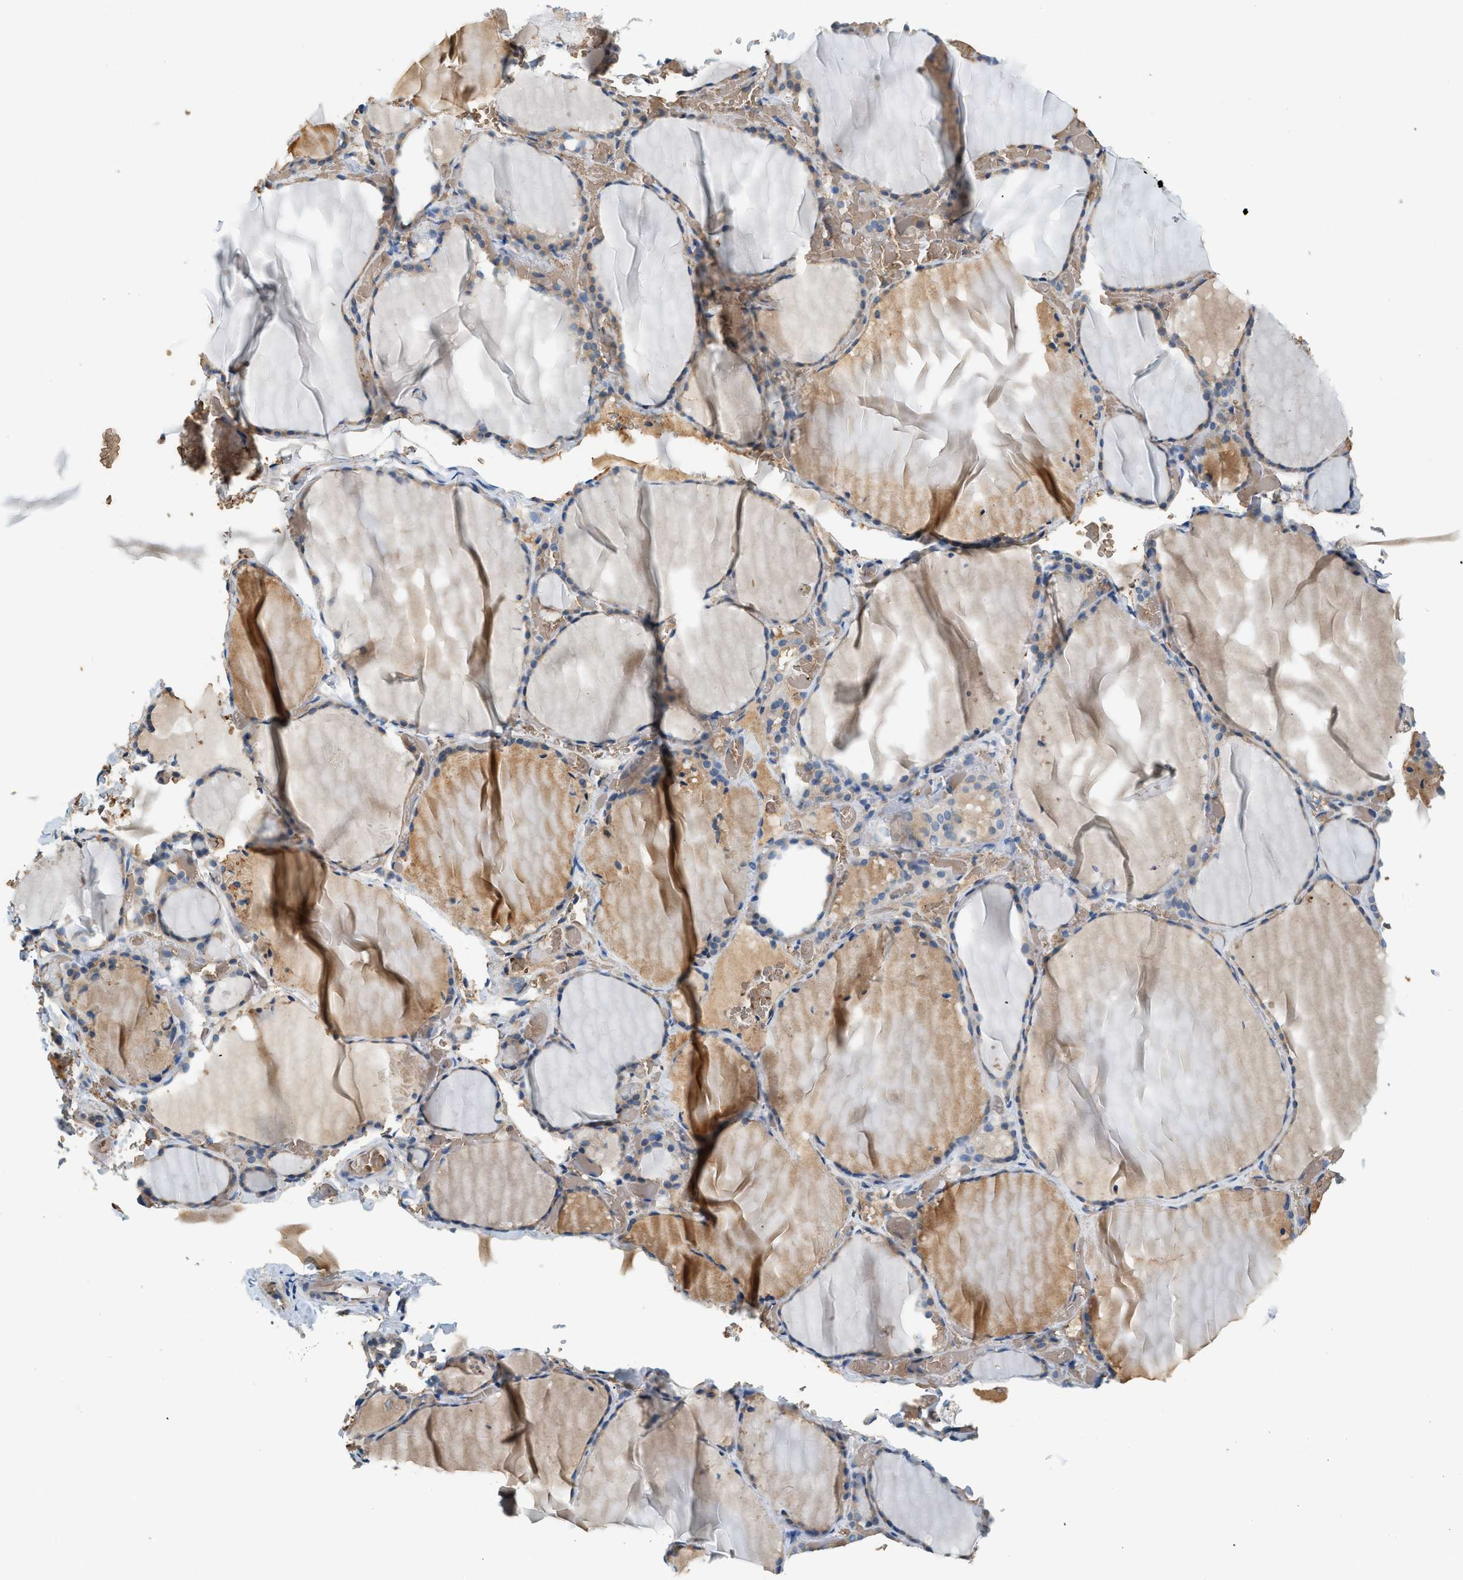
{"staining": {"intensity": "weak", "quantity": "25%-75%", "location": "cytoplasmic/membranous"}, "tissue": "thyroid gland", "cell_type": "Glandular cells", "image_type": "normal", "snomed": [{"axis": "morphology", "description": "Normal tissue, NOS"}, {"axis": "topography", "description": "Thyroid gland"}], "caption": "A high-resolution histopathology image shows immunohistochemistry (IHC) staining of benign thyroid gland, which exhibits weak cytoplasmic/membranous positivity in about 25%-75% of glandular cells.", "gene": "CYTH2", "patient": {"sex": "female", "age": 22}}